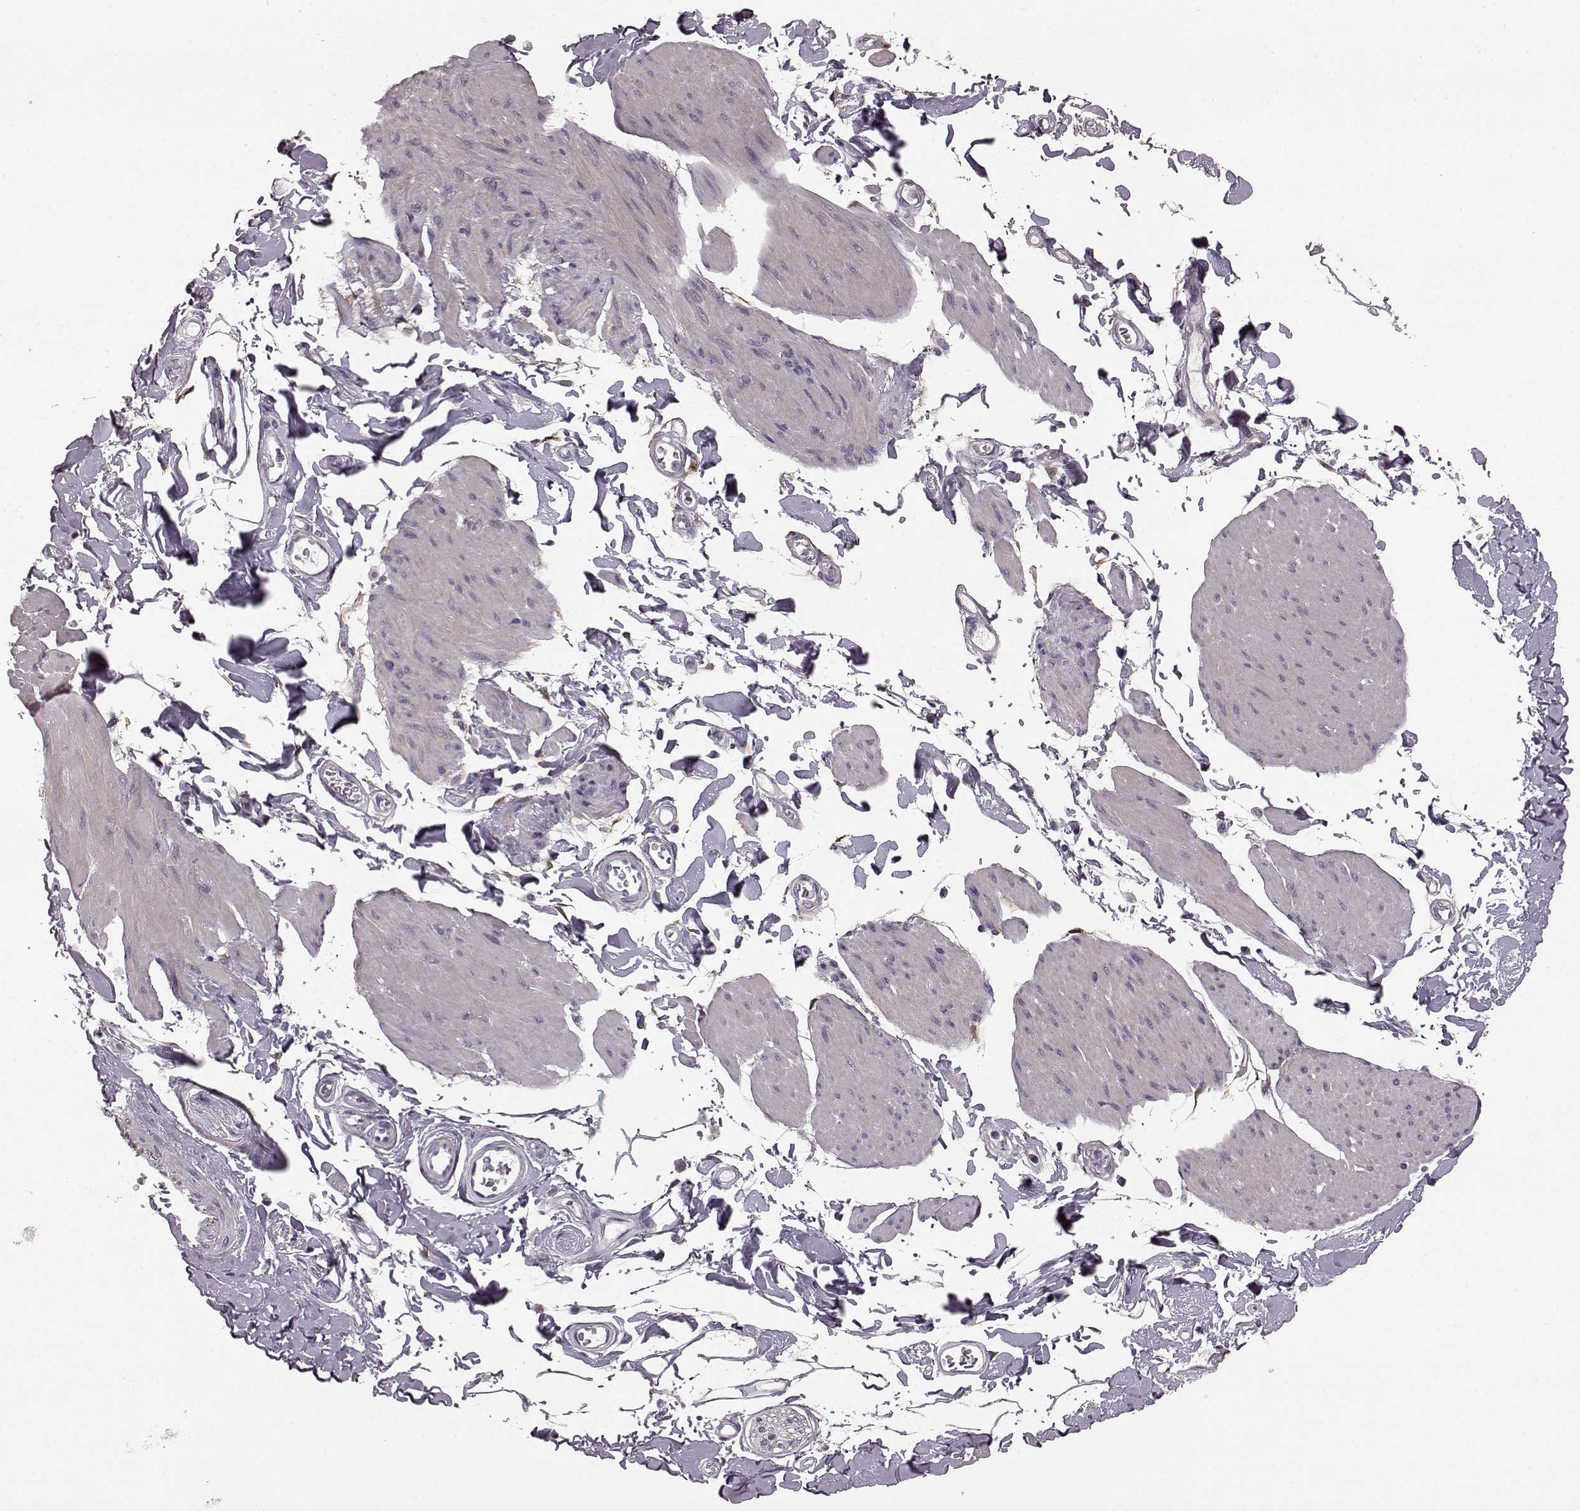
{"staining": {"intensity": "negative", "quantity": "none", "location": "none"}, "tissue": "smooth muscle", "cell_type": "Smooth muscle cells", "image_type": "normal", "snomed": [{"axis": "morphology", "description": "Normal tissue, NOS"}, {"axis": "topography", "description": "Adipose tissue"}, {"axis": "topography", "description": "Smooth muscle"}, {"axis": "topography", "description": "Peripheral nerve tissue"}], "caption": "Smooth muscle cells show no significant staining in unremarkable smooth muscle. Brightfield microscopy of immunohistochemistry (IHC) stained with DAB (3,3'-diaminobenzidine) (brown) and hematoxylin (blue), captured at high magnification.", "gene": "GRK1", "patient": {"sex": "male", "age": 83}}